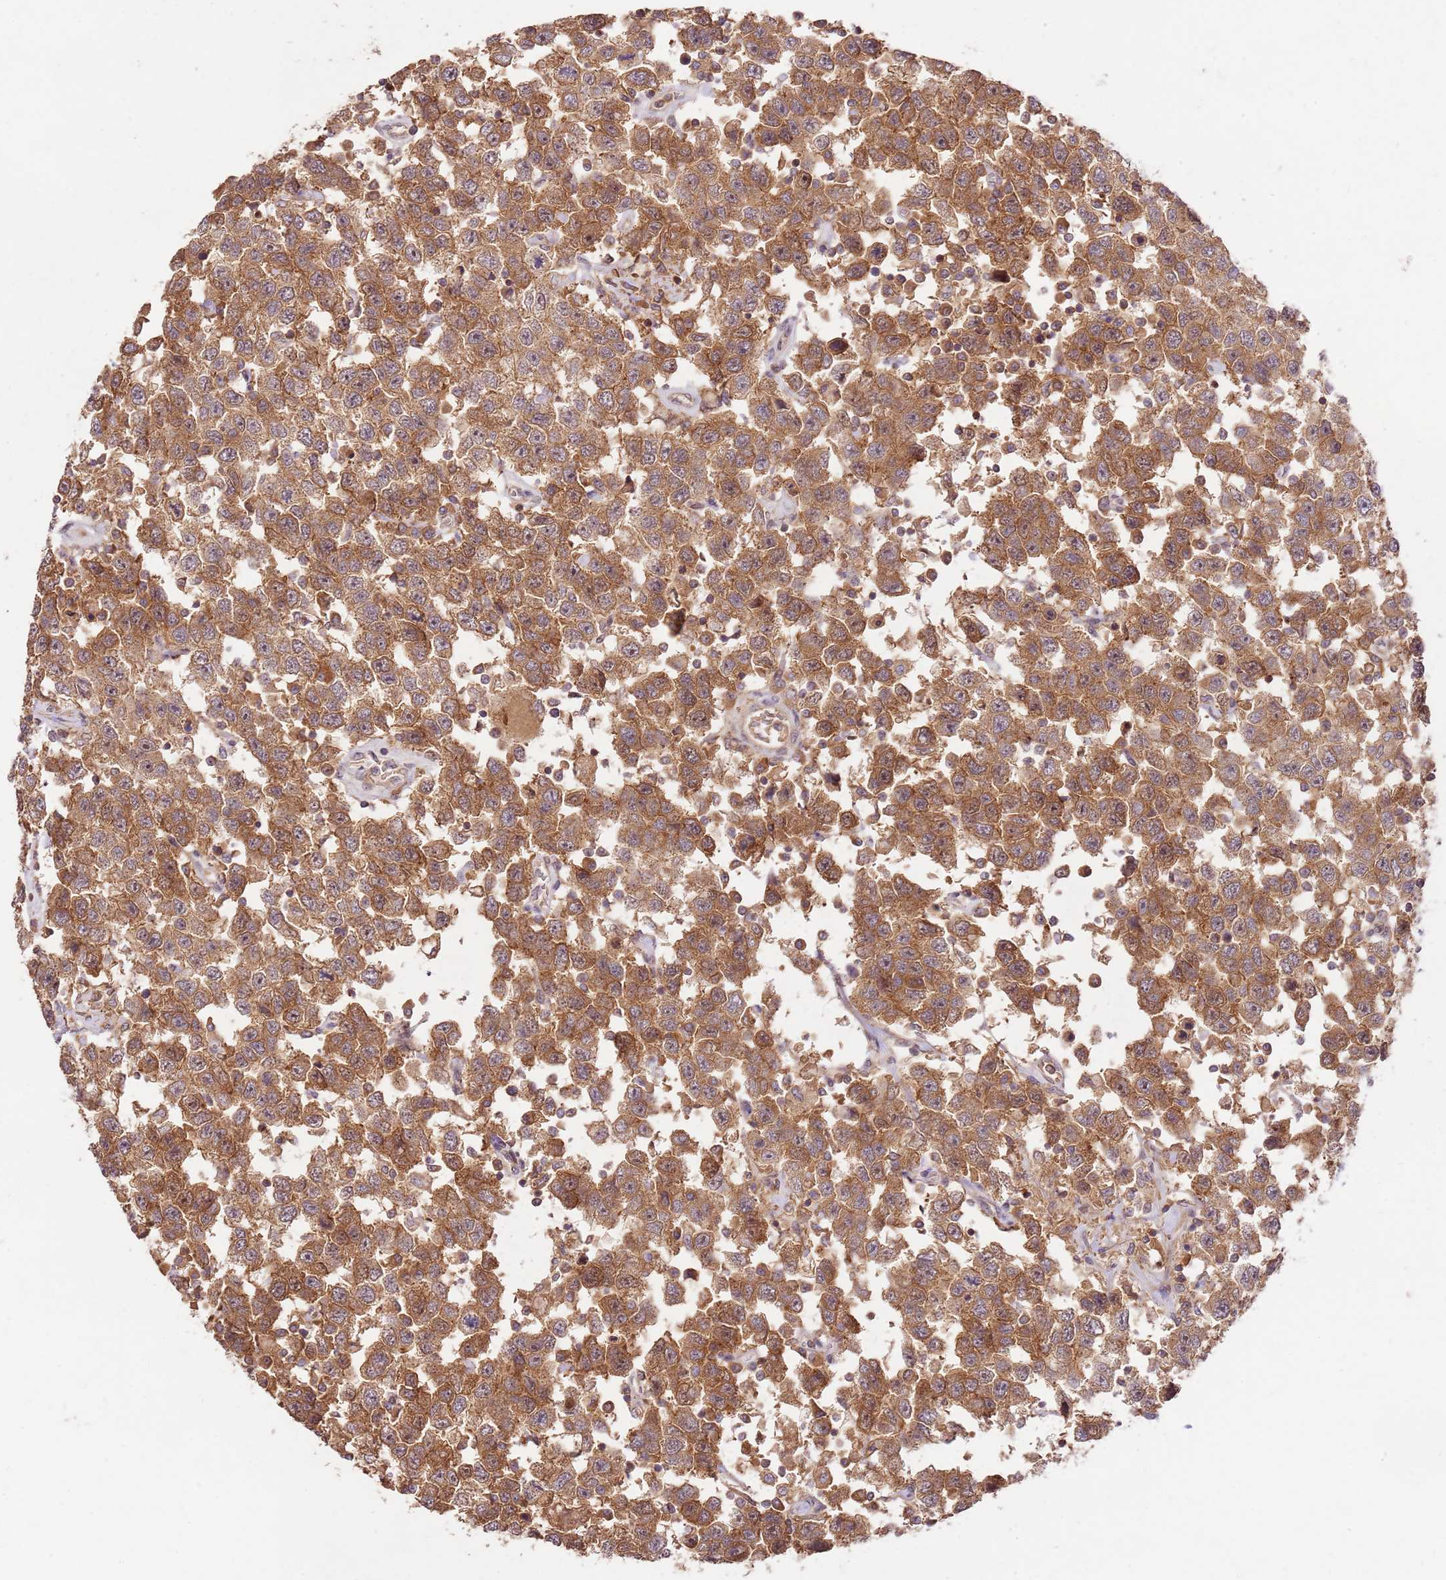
{"staining": {"intensity": "moderate", "quantity": ">75%", "location": "cytoplasmic/membranous"}, "tissue": "testis cancer", "cell_type": "Tumor cells", "image_type": "cancer", "snomed": [{"axis": "morphology", "description": "Seminoma, NOS"}, {"axis": "topography", "description": "Testis"}], "caption": "Immunohistochemical staining of testis cancer (seminoma) demonstrates moderate cytoplasmic/membranous protein positivity in about >75% of tumor cells.", "gene": "GAREM1", "patient": {"sex": "male", "age": 41}}